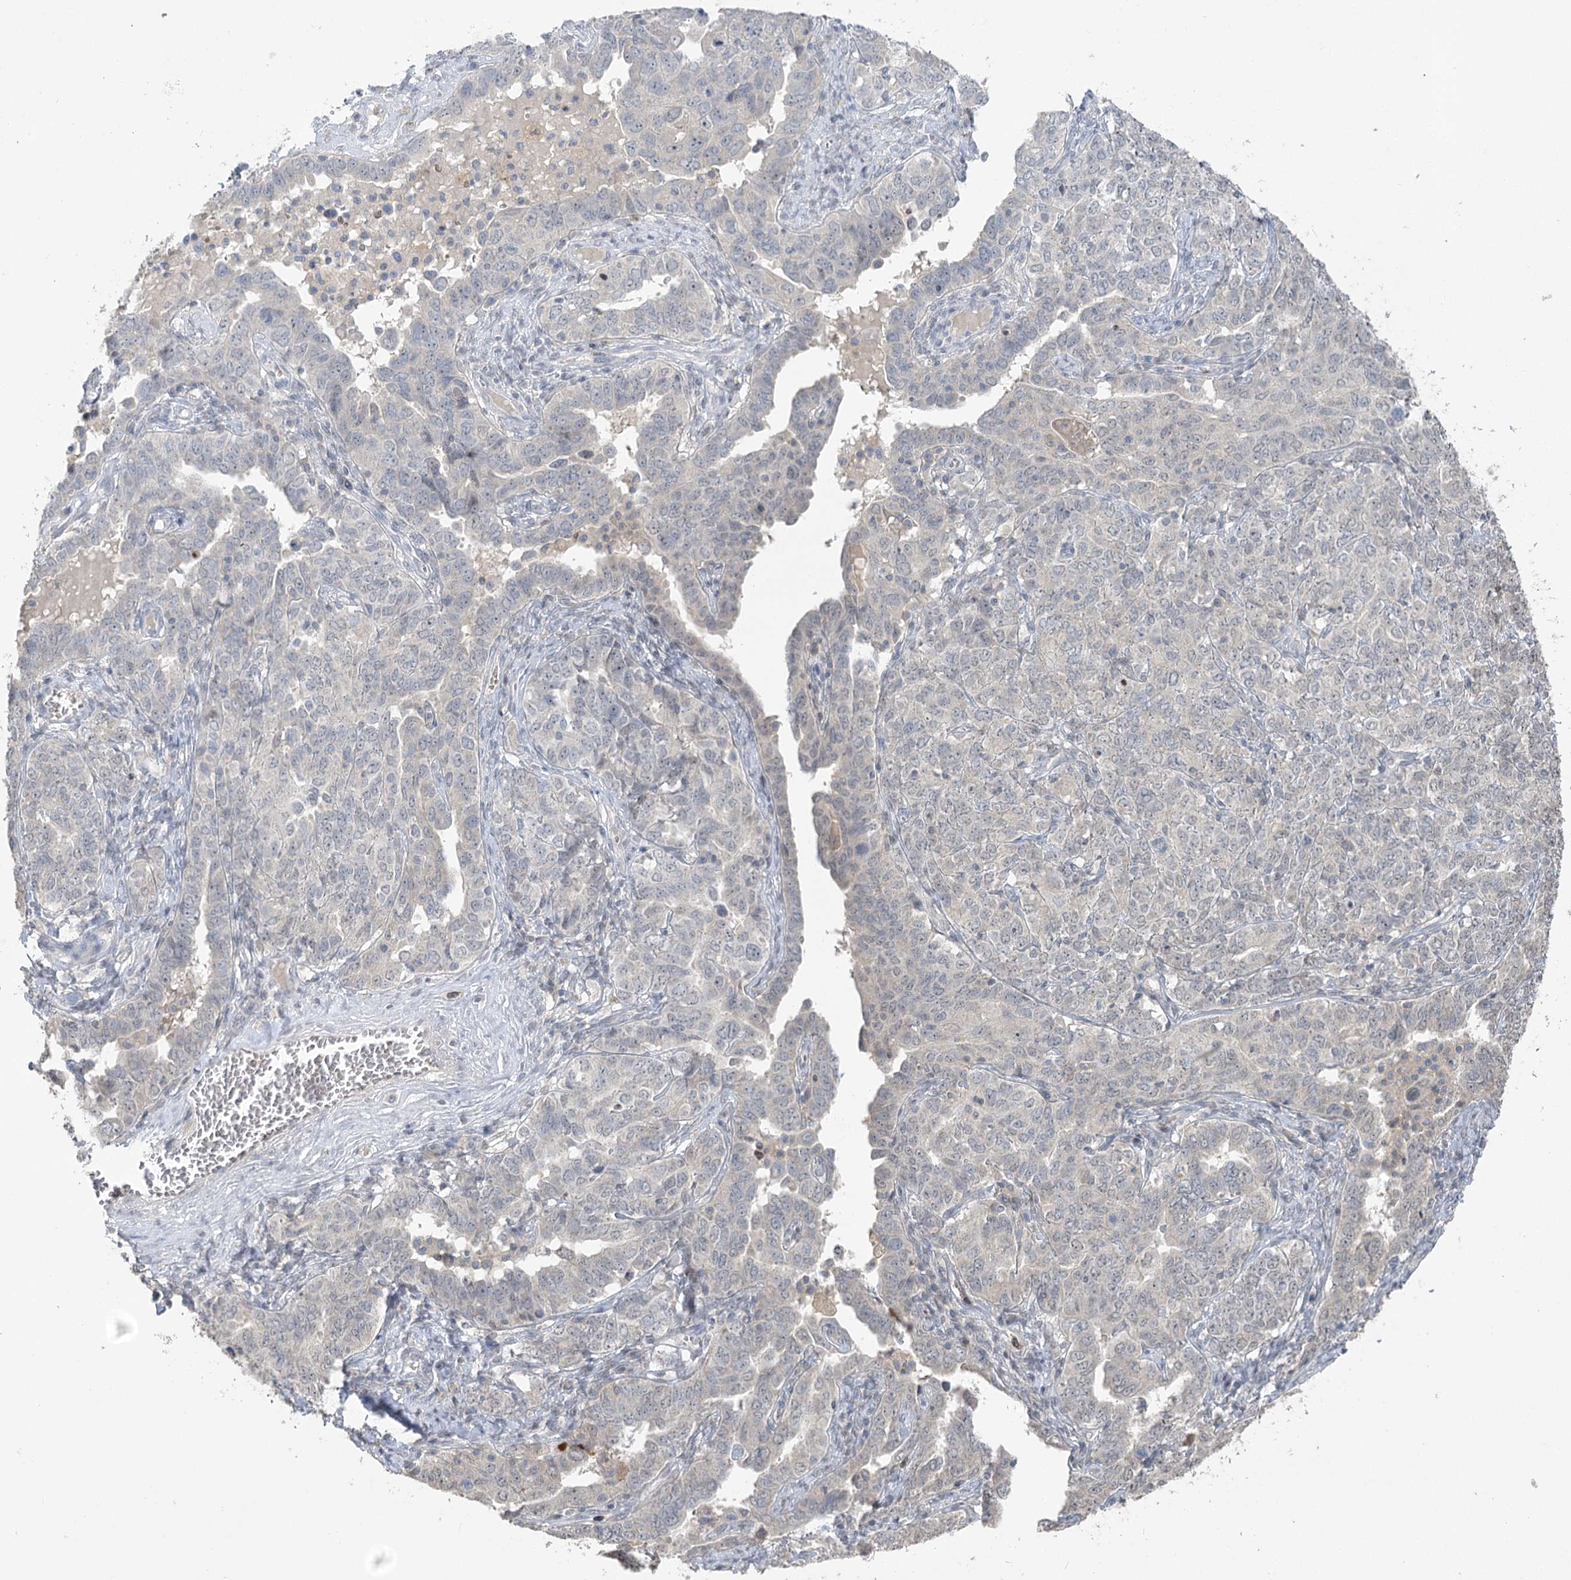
{"staining": {"intensity": "weak", "quantity": "<25%", "location": "cytoplasmic/membranous"}, "tissue": "ovarian cancer", "cell_type": "Tumor cells", "image_type": "cancer", "snomed": [{"axis": "morphology", "description": "Carcinoma, endometroid"}, {"axis": "topography", "description": "Ovary"}], "caption": "There is no significant positivity in tumor cells of ovarian cancer (endometroid carcinoma).", "gene": "TRAF3IP1", "patient": {"sex": "female", "age": 62}}